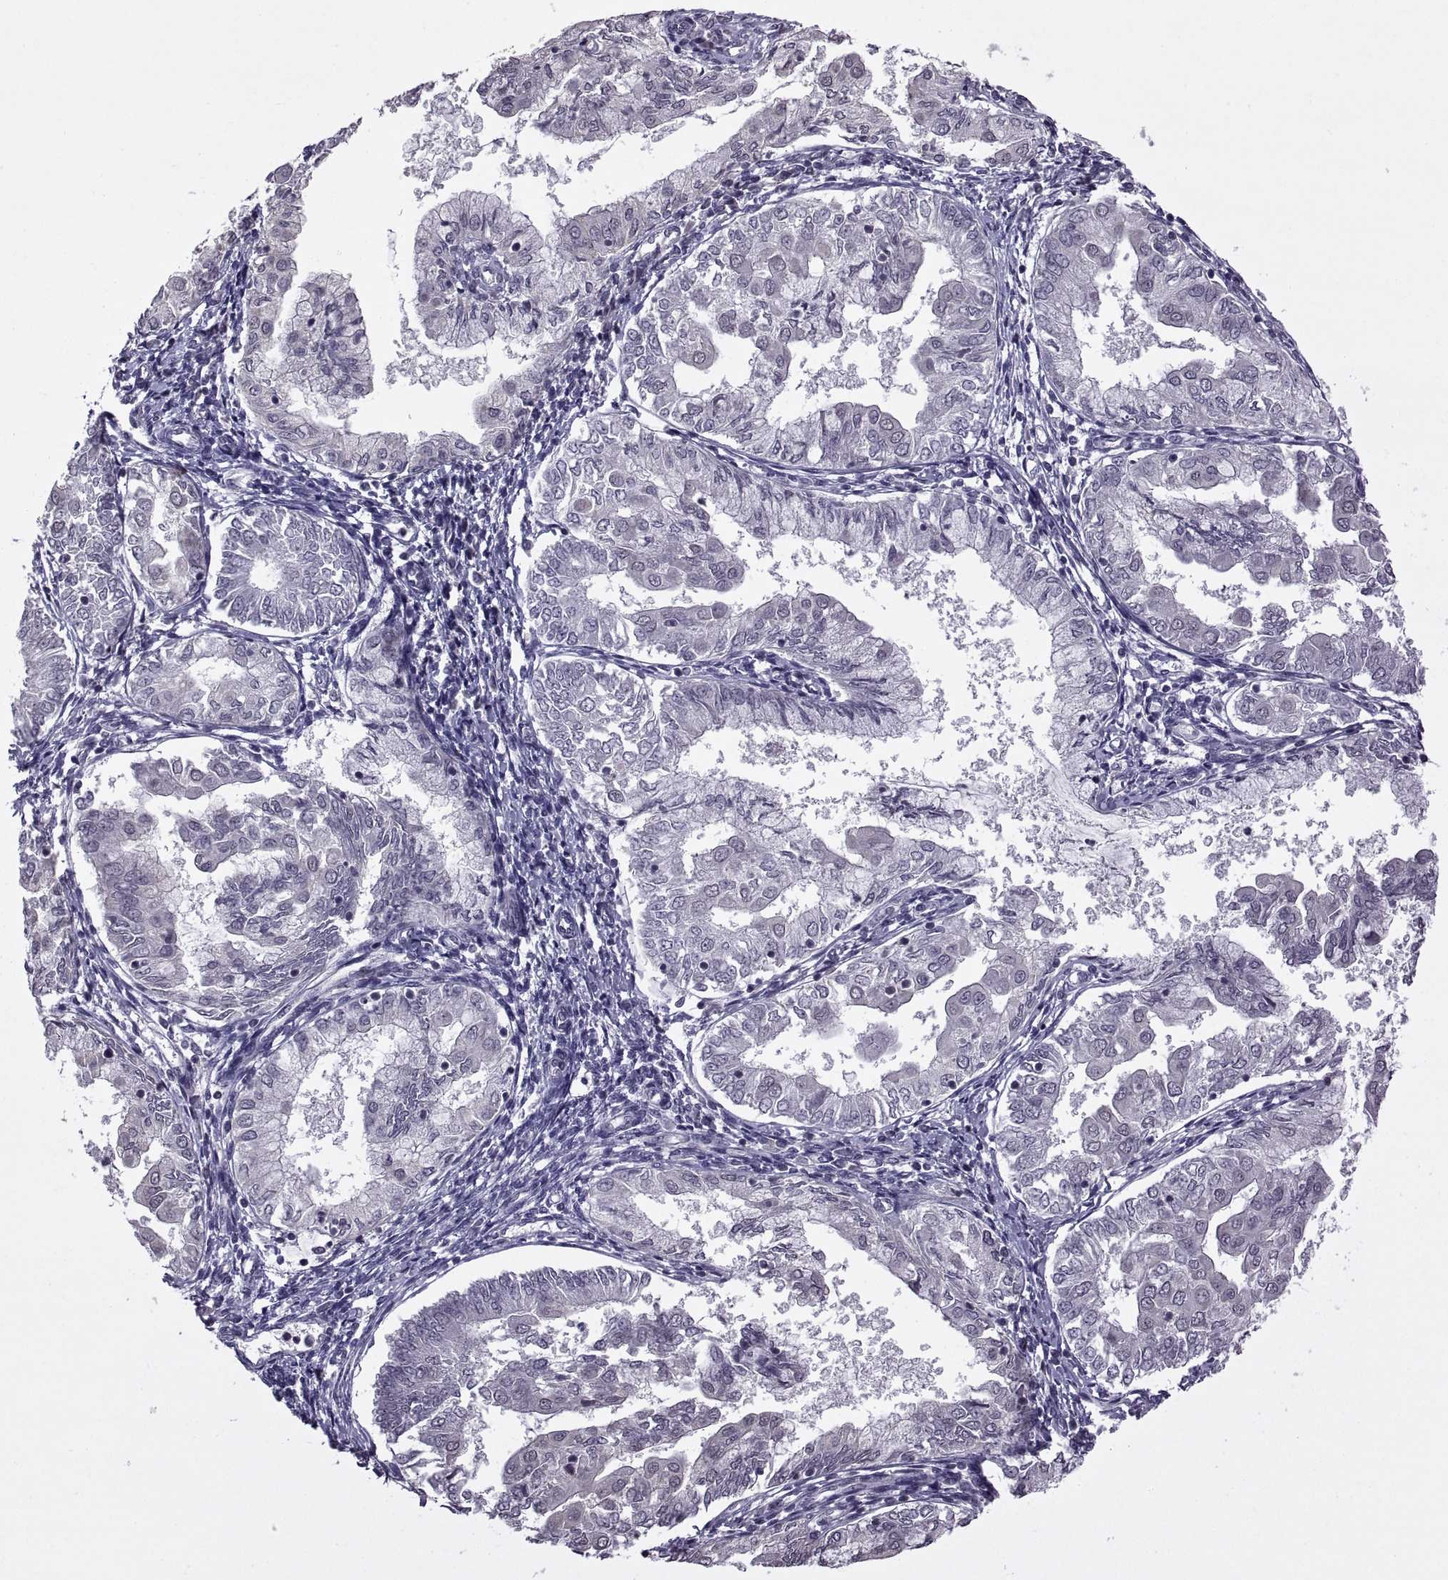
{"staining": {"intensity": "negative", "quantity": "none", "location": "none"}, "tissue": "endometrial cancer", "cell_type": "Tumor cells", "image_type": "cancer", "snomed": [{"axis": "morphology", "description": "Adenocarcinoma, NOS"}, {"axis": "topography", "description": "Endometrium"}], "caption": "Tumor cells are negative for protein expression in human endometrial adenocarcinoma.", "gene": "INTS3", "patient": {"sex": "female", "age": 68}}